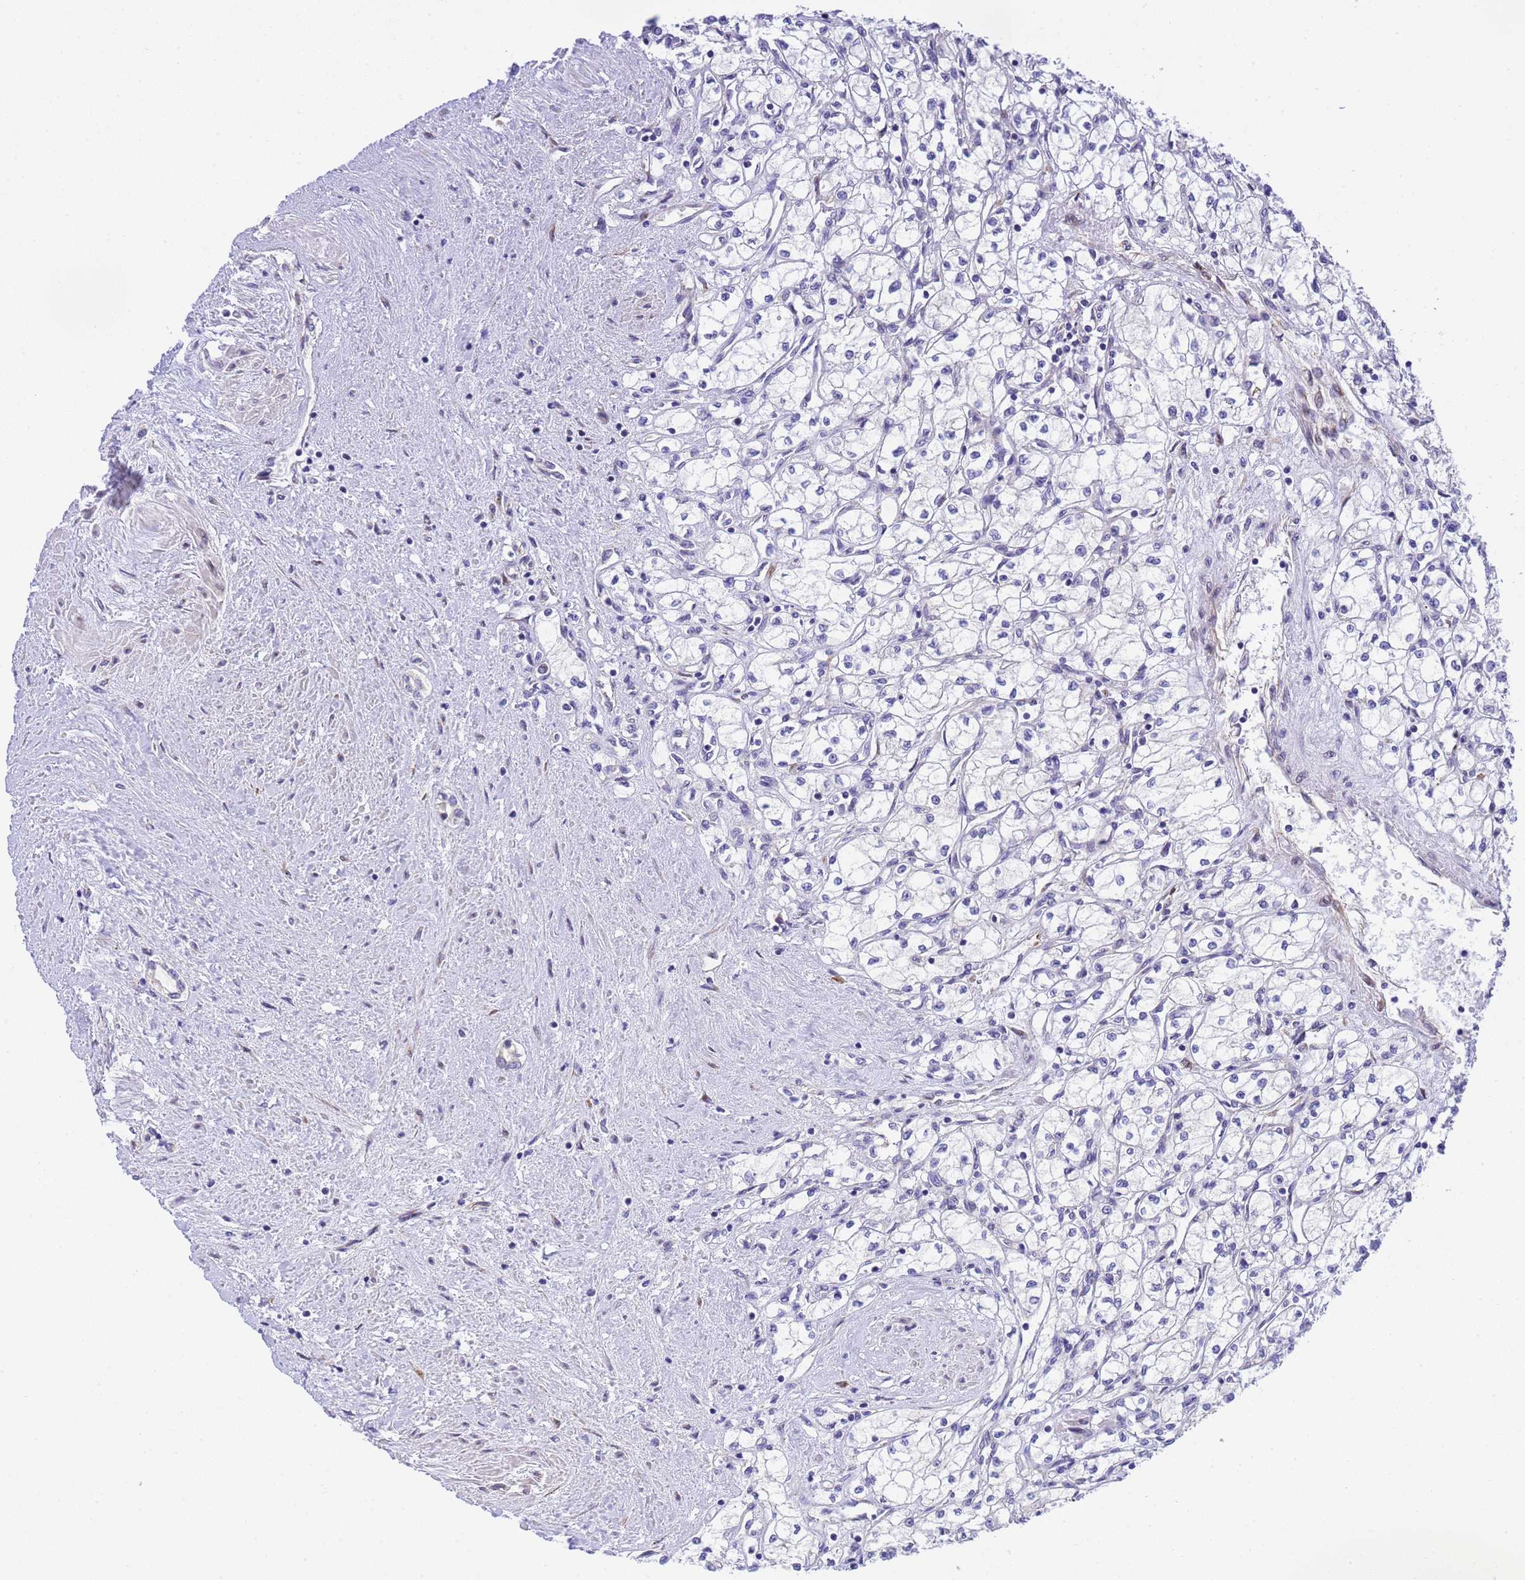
{"staining": {"intensity": "negative", "quantity": "none", "location": "none"}, "tissue": "renal cancer", "cell_type": "Tumor cells", "image_type": "cancer", "snomed": [{"axis": "morphology", "description": "Adenocarcinoma, NOS"}, {"axis": "topography", "description": "Kidney"}], "caption": "Immunohistochemistry (IHC) of human renal cancer (adenocarcinoma) demonstrates no staining in tumor cells.", "gene": "RHBDD3", "patient": {"sex": "male", "age": 59}}